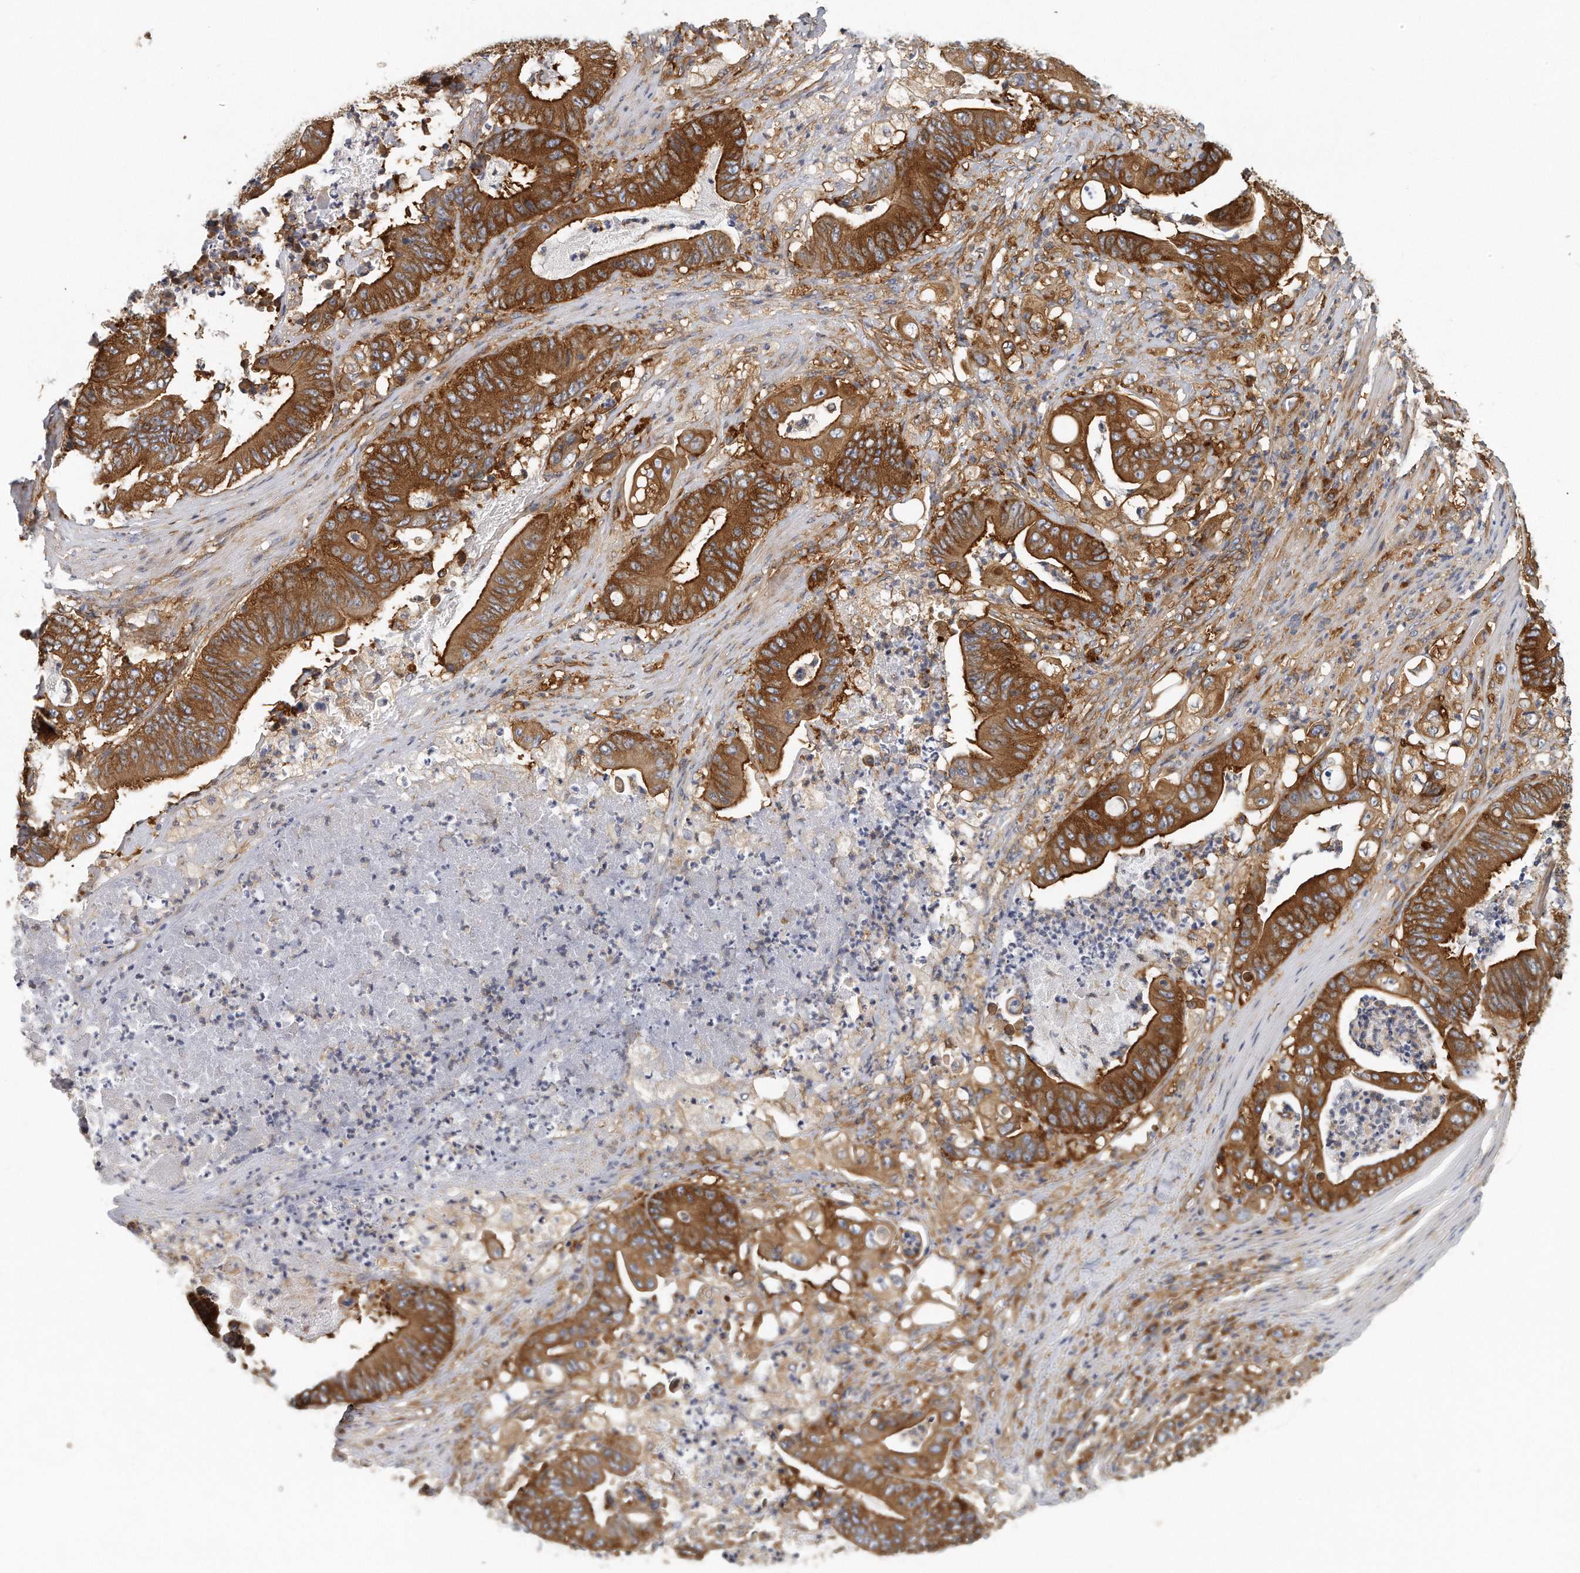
{"staining": {"intensity": "strong", "quantity": ">75%", "location": "cytoplasmic/membranous"}, "tissue": "stomach cancer", "cell_type": "Tumor cells", "image_type": "cancer", "snomed": [{"axis": "morphology", "description": "Adenocarcinoma, NOS"}, {"axis": "topography", "description": "Stomach"}], "caption": "Stomach cancer (adenocarcinoma) stained for a protein (brown) exhibits strong cytoplasmic/membranous positive expression in about >75% of tumor cells.", "gene": "EIF3I", "patient": {"sex": "female", "age": 73}}